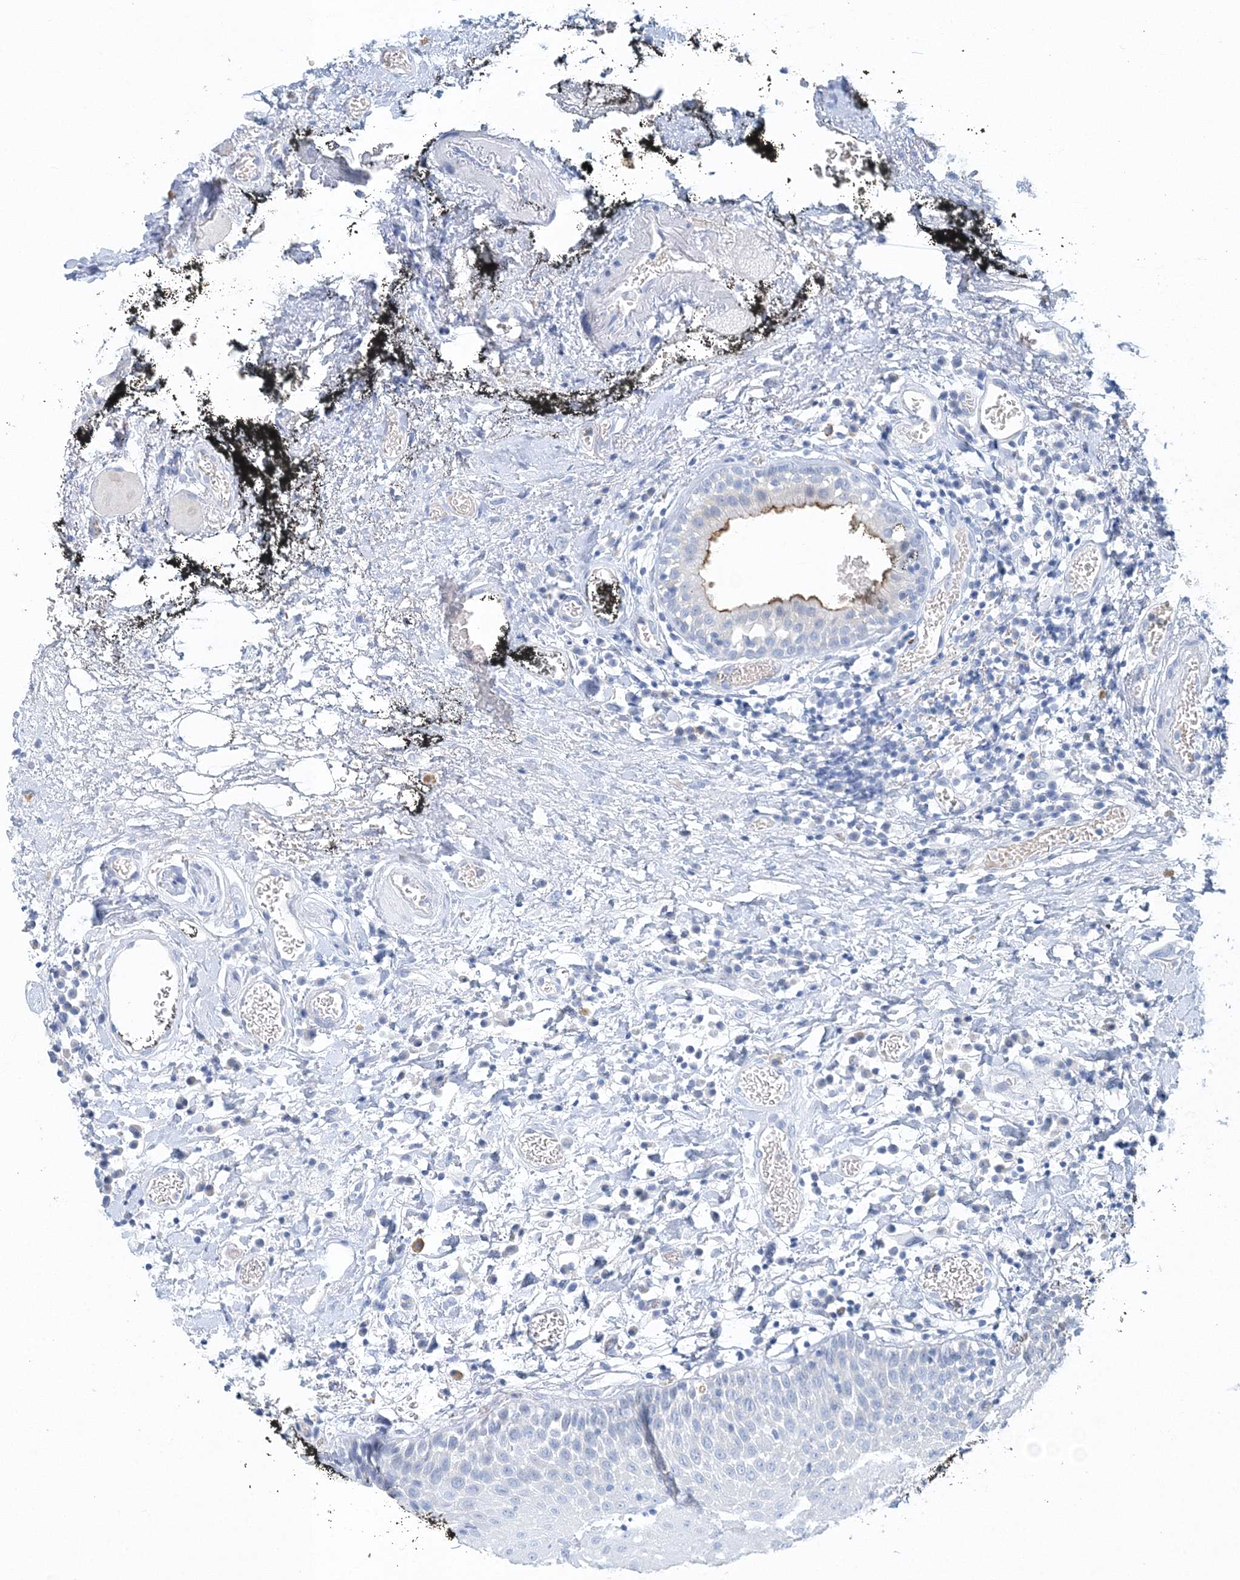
{"staining": {"intensity": "negative", "quantity": "none", "location": "none"}, "tissue": "oral mucosa", "cell_type": "Squamous epithelial cells", "image_type": "normal", "snomed": [{"axis": "morphology", "description": "Normal tissue, NOS"}, {"axis": "topography", "description": "Oral tissue"}], "caption": "Immunohistochemical staining of benign human oral mucosa demonstrates no significant positivity in squamous epithelial cells.", "gene": "VILL", "patient": {"sex": "male", "age": 74}}